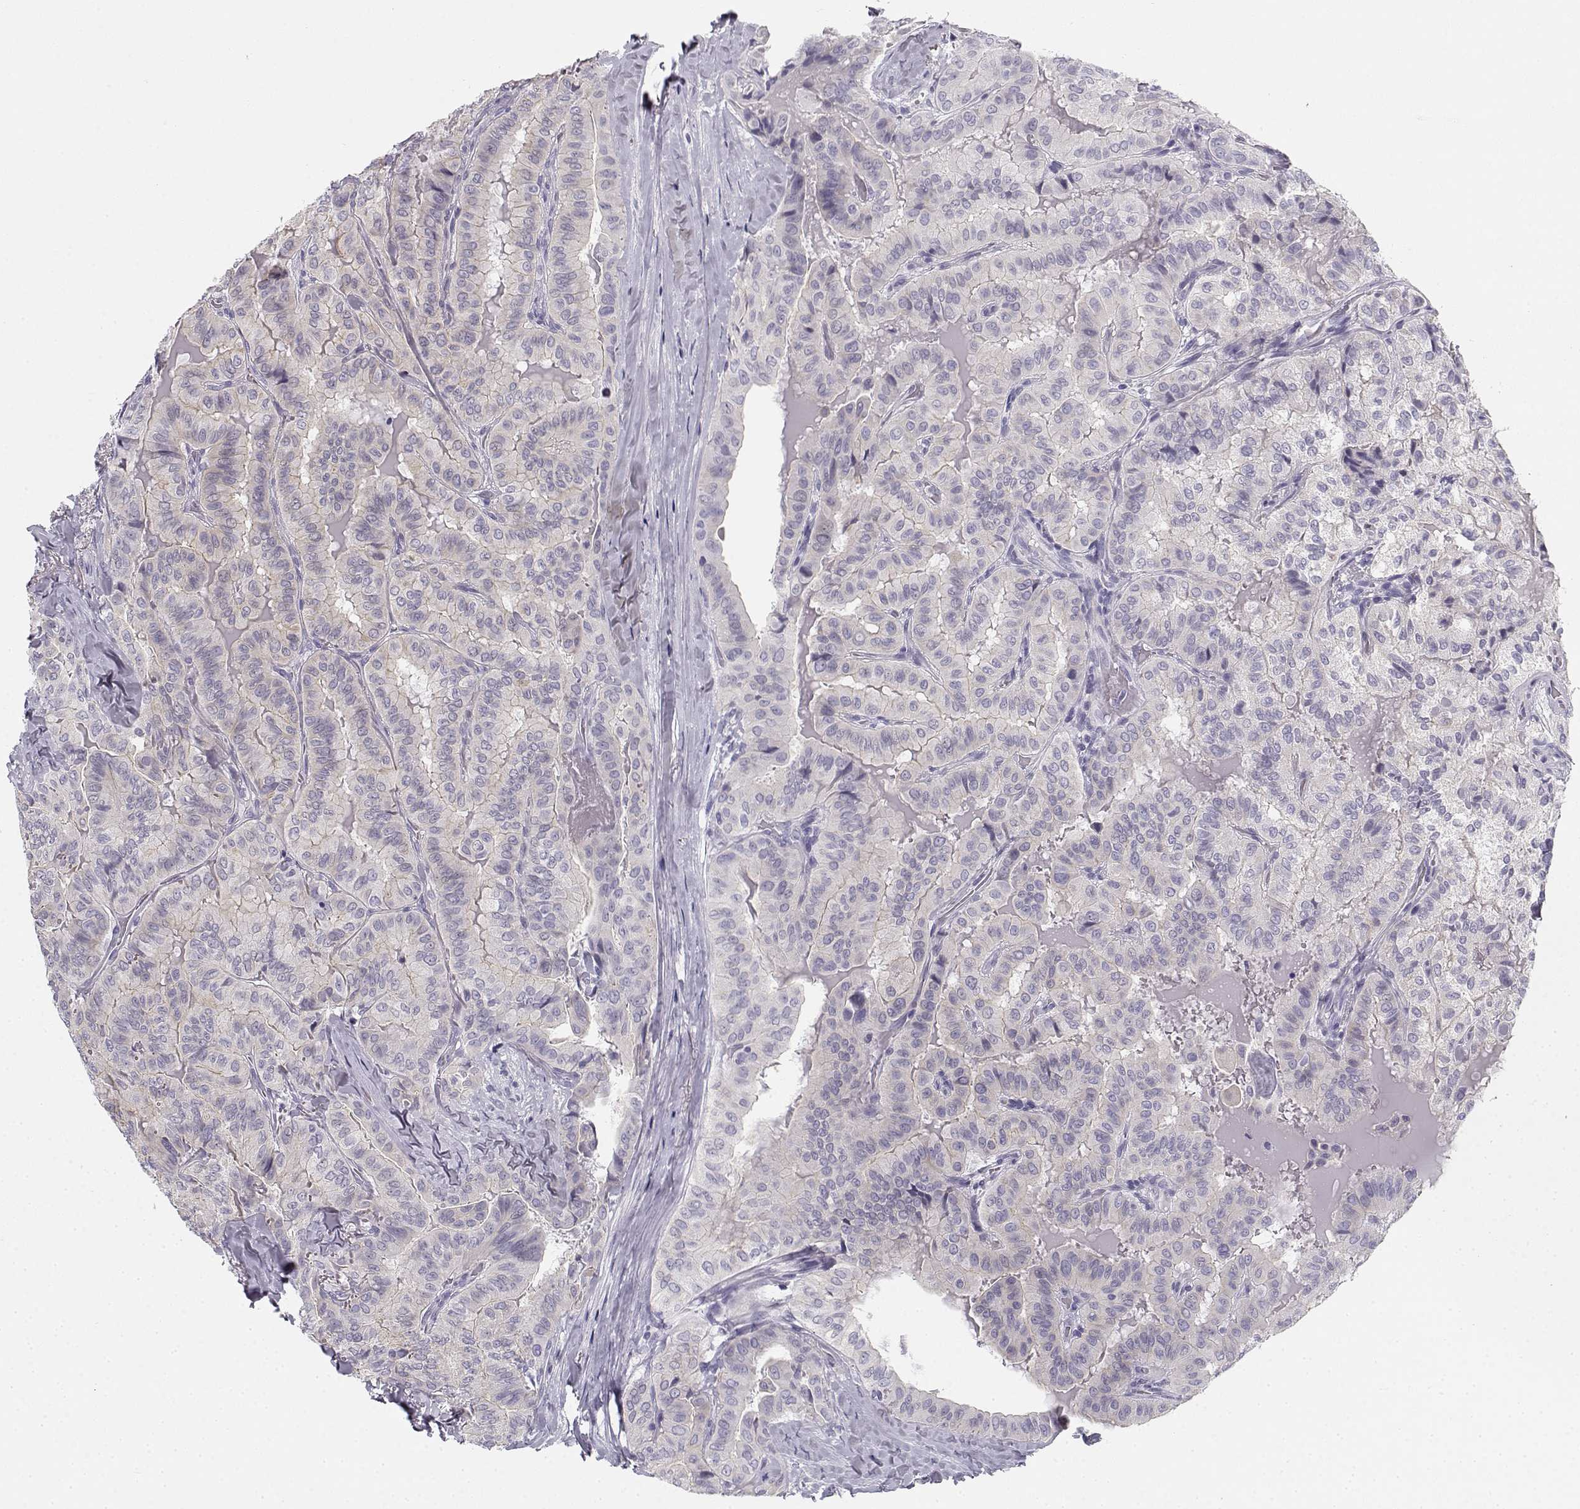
{"staining": {"intensity": "negative", "quantity": "none", "location": "none"}, "tissue": "thyroid cancer", "cell_type": "Tumor cells", "image_type": "cancer", "snomed": [{"axis": "morphology", "description": "Papillary adenocarcinoma, NOS"}, {"axis": "topography", "description": "Thyroid gland"}], "caption": "High magnification brightfield microscopy of thyroid cancer (papillary adenocarcinoma) stained with DAB (brown) and counterstained with hematoxylin (blue): tumor cells show no significant expression.", "gene": "CREB3L3", "patient": {"sex": "female", "age": 68}}